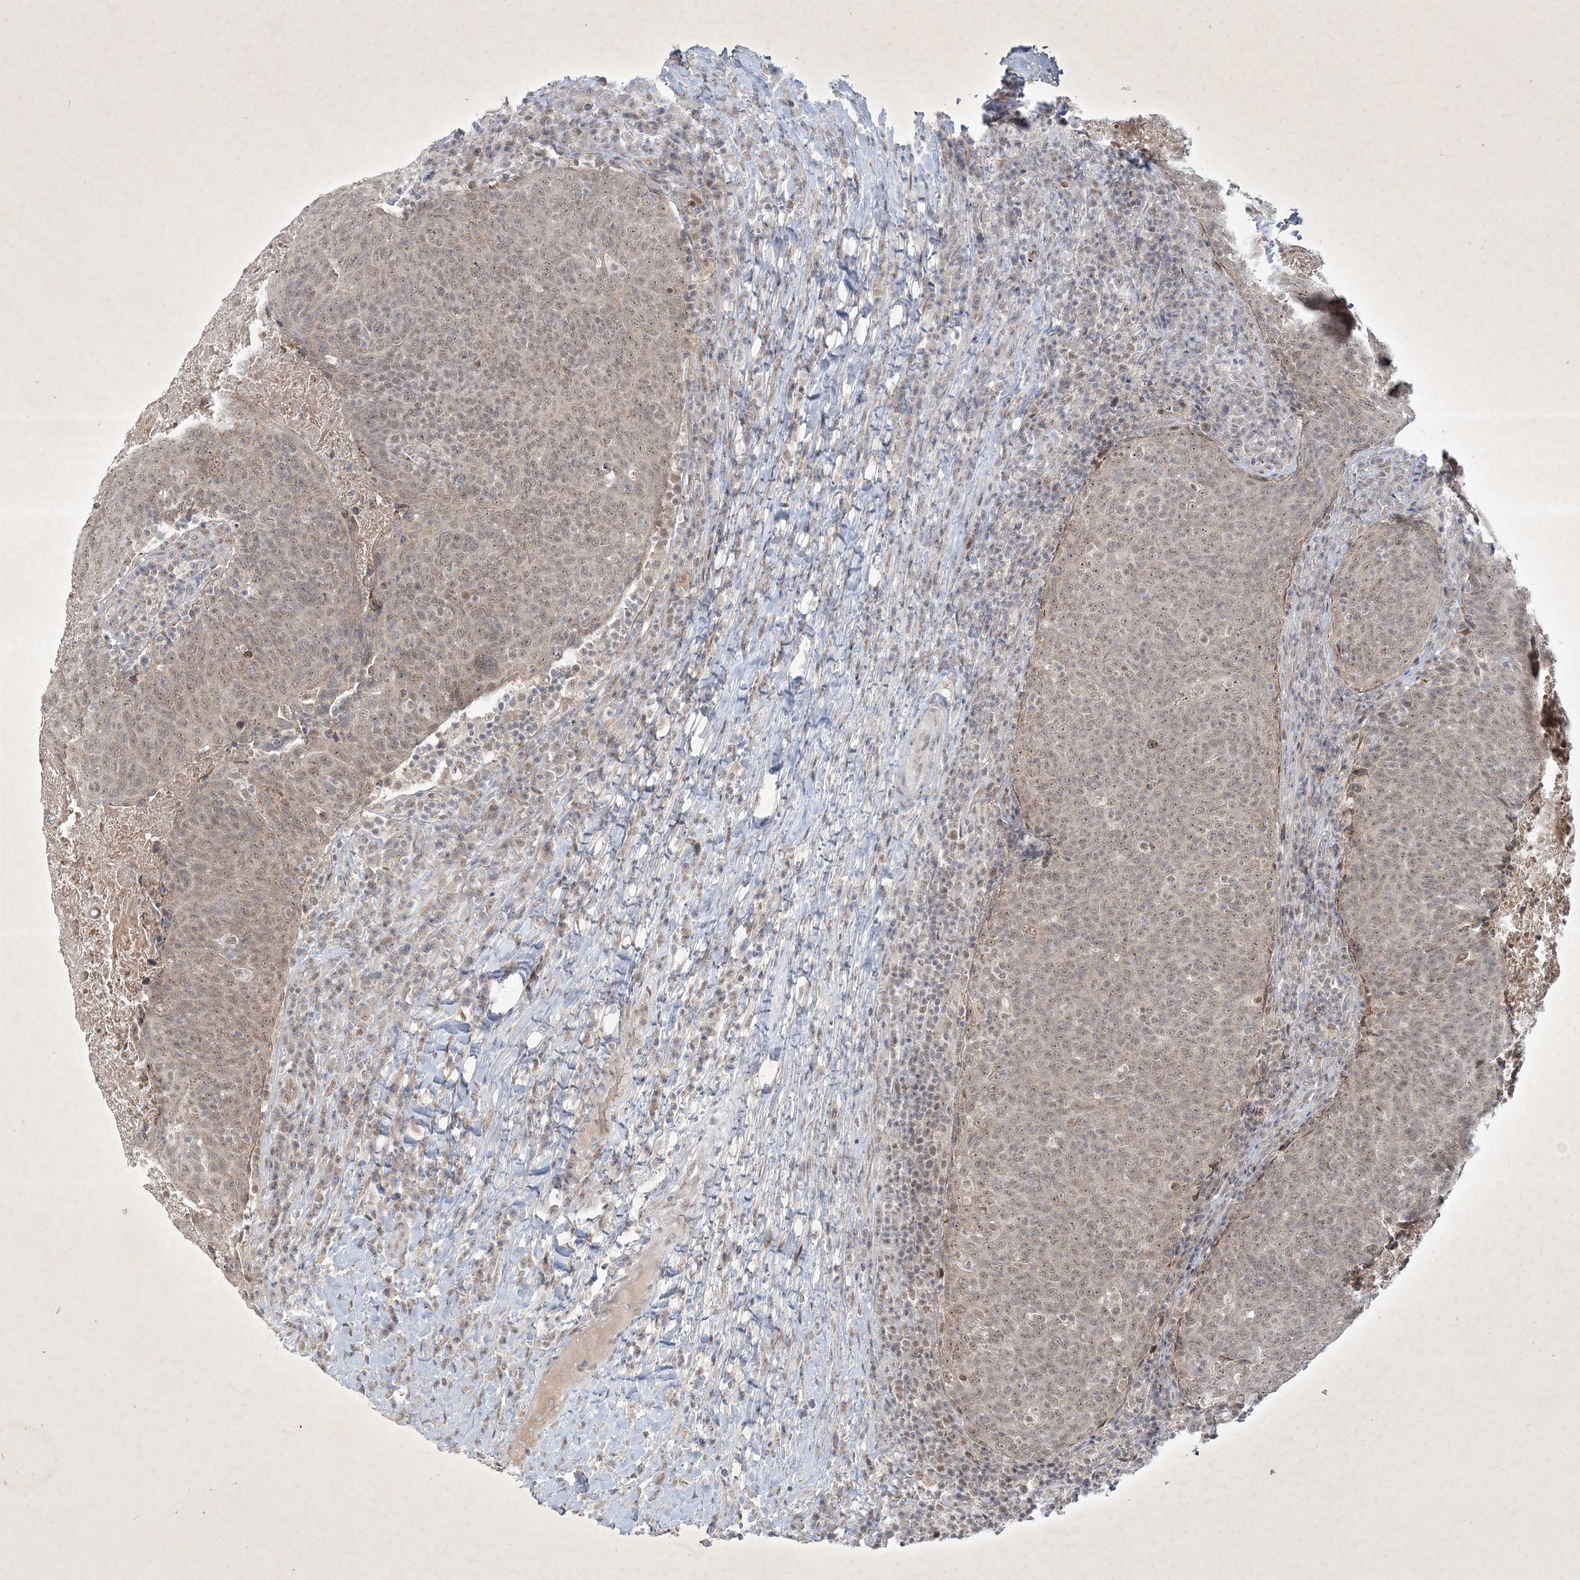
{"staining": {"intensity": "weak", "quantity": ">75%", "location": "nuclear"}, "tissue": "head and neck cancer", "cell_type": "Tumor cells", "image_type": "cancer", "snomed": [{"axis": "morphology", "description": "Squamous cell carcinoma, NOS"}, {"axis": "morphology", "description": "Squamous cell carcinoma, metastatic, NOS"}, {"axis": "topography", "description": "Lymph node"}, {"axis": "topography", "description": "Head-Neck"}], "caption": "This is a histology image of immunohistochemistry staining of squamous cell carcinoma (head and neck), which shows weak staining in the nuclear of tumor cells.", "gene": "ZBTB9", "patient": {"sex": "male", "age": 62}}